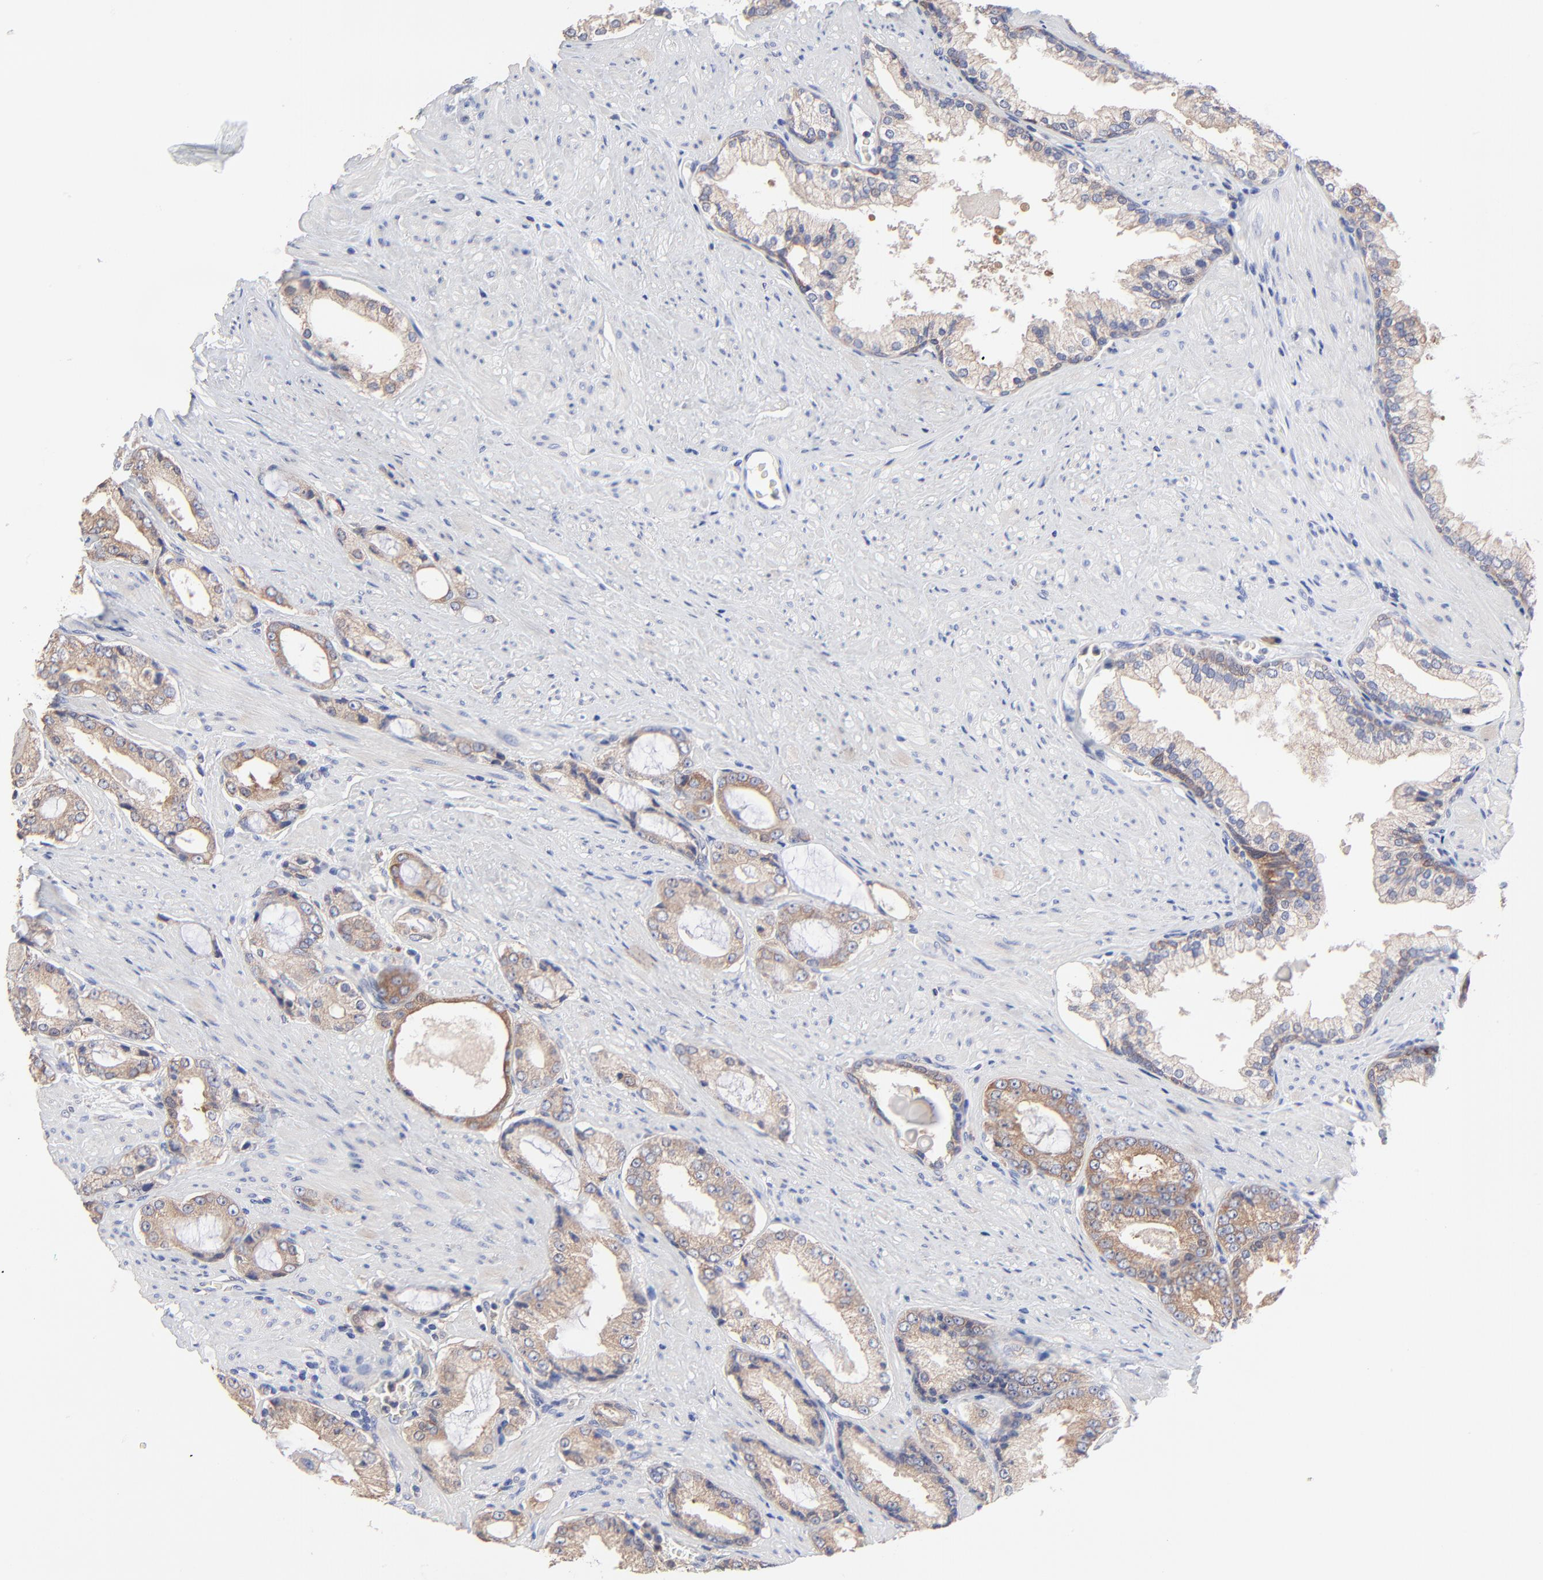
{"staining": {"intensity": "moderate", "quantity": ">75%", "location": "cytoplasmic/membranous"}, "tissue": "prostate cancer", "cell_type": "Tumor cells", "image_type": "cancer", "snomed": [{"axis": "morphology", "description": "Adenocarcinoma, Medium grade"}, {"axis": "topography", "description": "Prostate"}], "caption": "Immunohistochemistry (IHC) staining of prostate cancer, which shows medium levels of moderate cytoplasmic/membranous expression in approximately >75% of tumor cells indicating moderate cytoplasmic/membranous protein positivity. The staining was performed using DAB (3,3'-diaminobenzidine) (brown) for protein detection and nuclei were counterstained in hematoxylin (blue).", "gene": "PPFIBP2", "patient": {"sex": "male", "age": 60}}